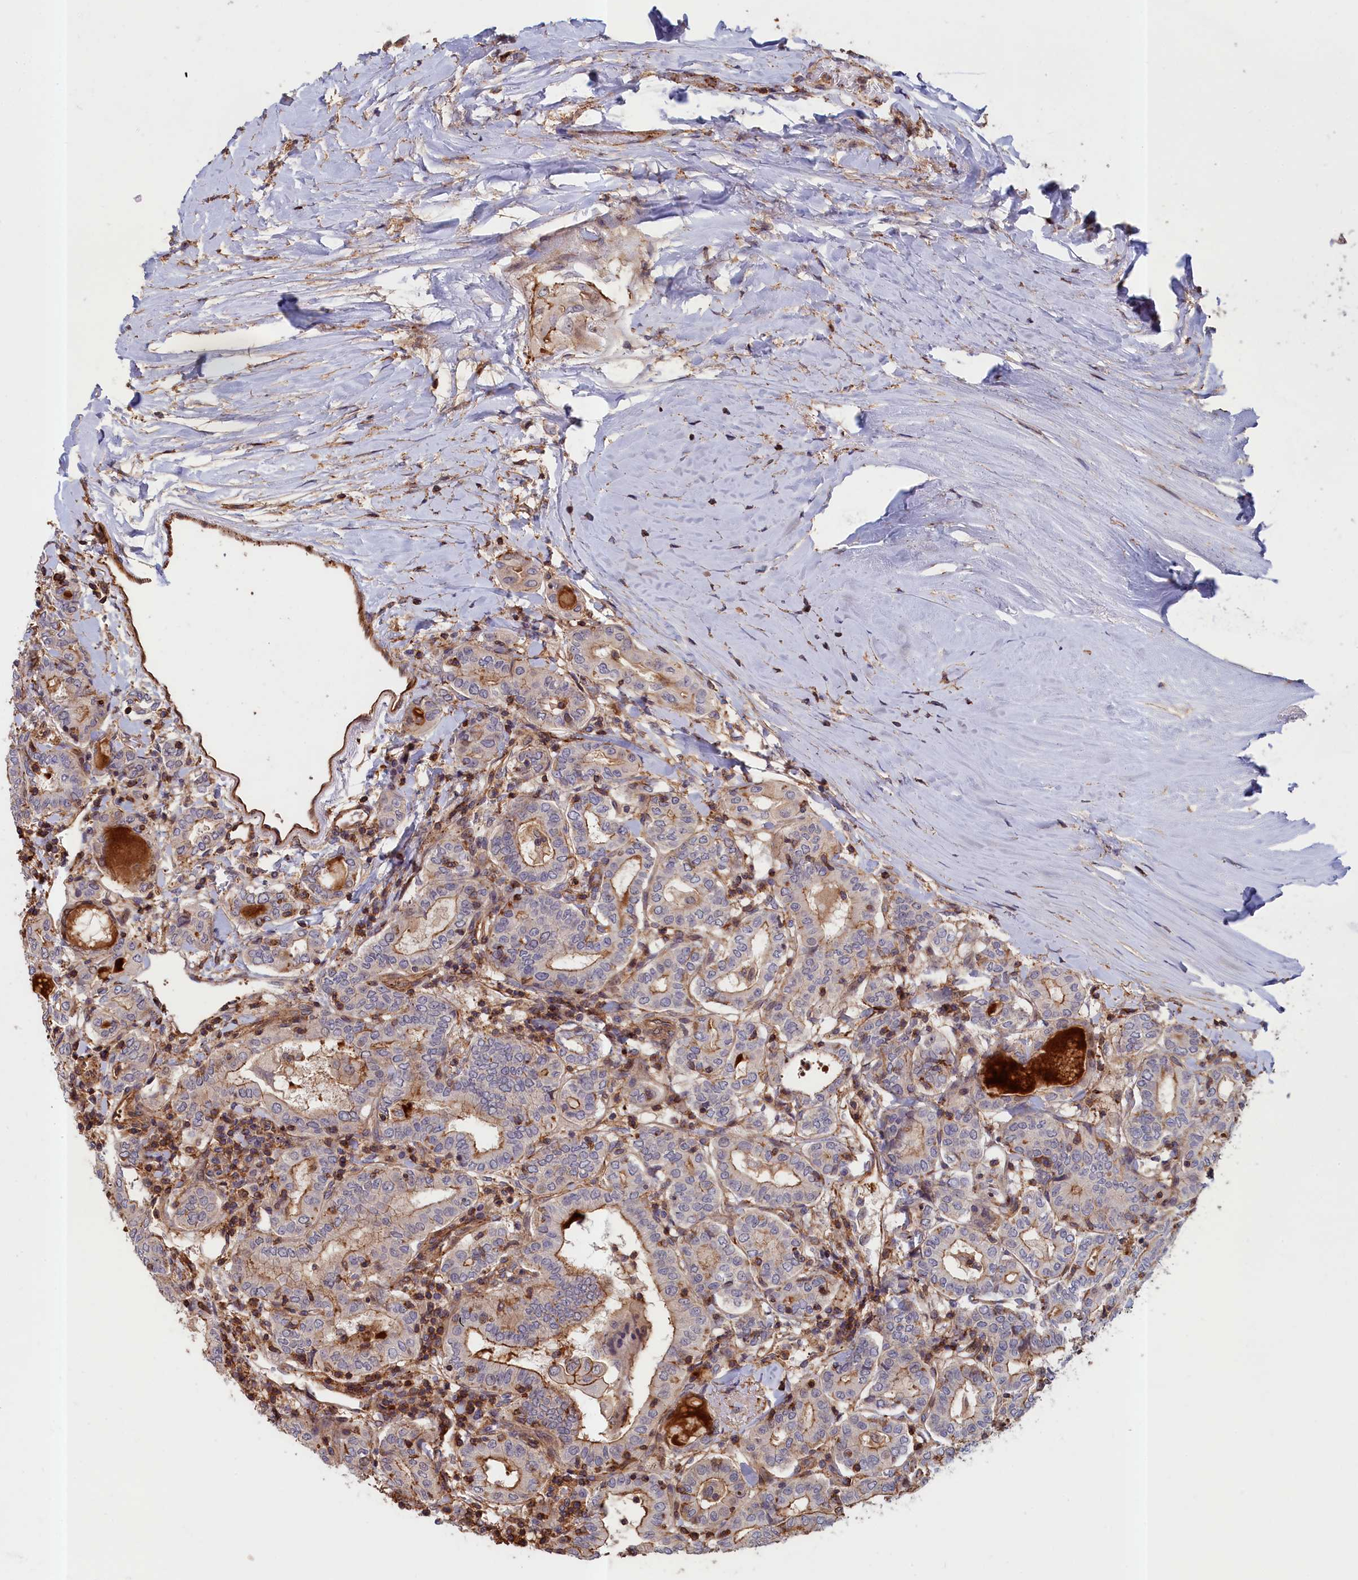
{"staining": {"intensity": "moderate", "quantity": "25%-75%", "location": "cytoplasmic/membranous"}, "tissue": "thyroid cancer", "cell_type": "Tumor cells", "image_type": "cancer", "snomed": [{"axis": "morphology", "description": "Papillary adenocarcinoma, NOS"}, {"axis": "topography", "description": "Thyroid gland"}], "caption": "This image demonstrates immunohistochemistry staining of thyroid cancer, with medium moderate cytoplasmic/membranous positivity in approximately 25%-75% of tumor cells.", "gene": "ANKRD27", "patient": {"sex": "female", "age": 72}}